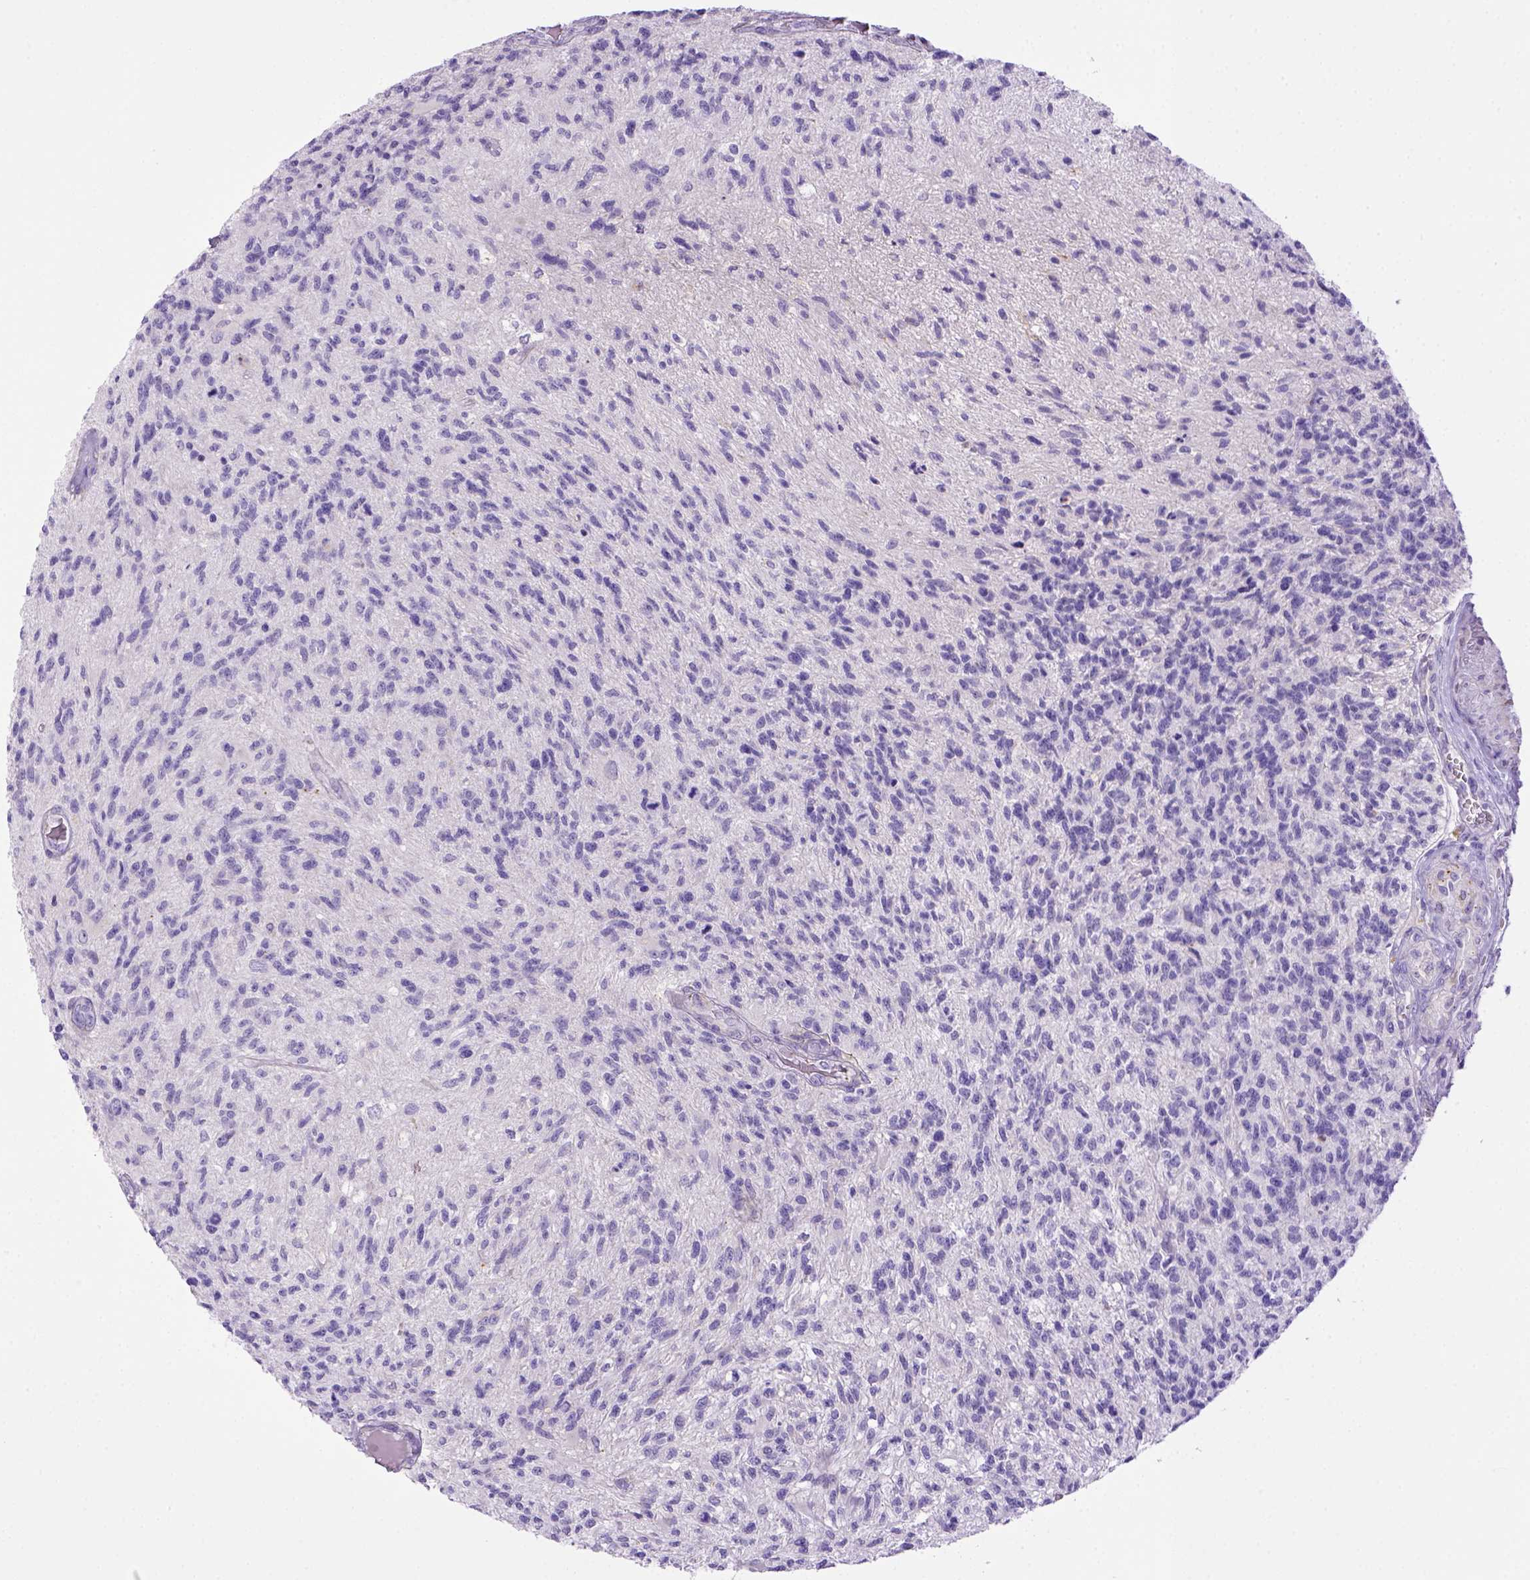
{"staining": {"intensity": "negative", "quantity": "none", "location": "none"}, "tissue": "glioma", "cell_type": "Tumor cells", "image_type": "cancer", "snomed": [{"axis": "morphology", "description": "Glioma, malignant, High grade"}, {"axis": "topography", "description": "Brain"}], "caption": "Tumor cells are negative for brown protein staining in glioma. (DAB (3,3'-diaminobenzidine) immunohistochemistry (IHC) with hematoxylin counter stain).", "gene": "BAAT", "patient": {"sex": "male", "age": 56}}